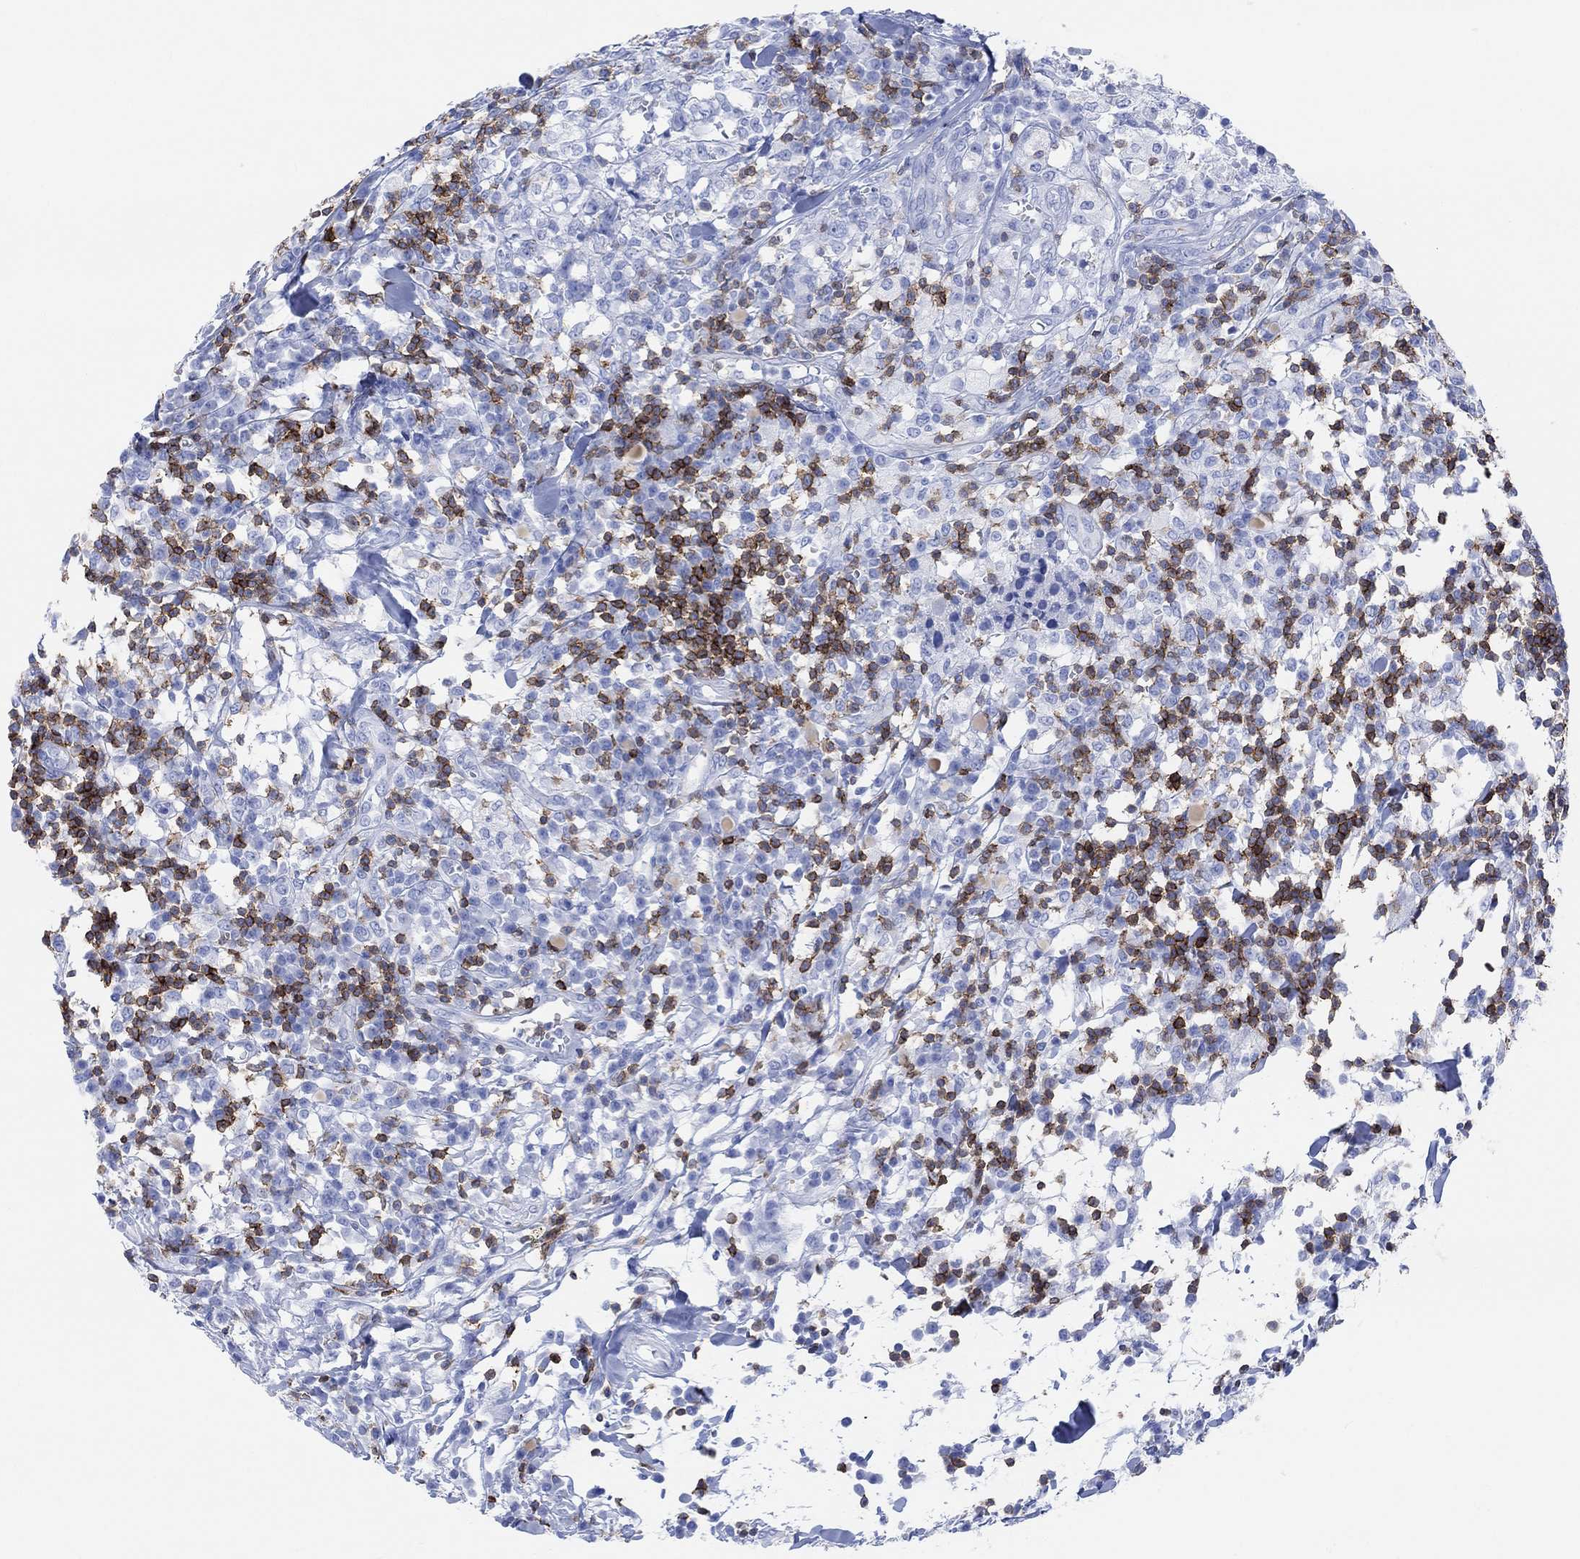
{"staining": {"intensity": "negative", "quantity": "none", "location": "none"}, "tissue": "breast cancer", "cell_type": "Tumor cells", "image_type": "cancer", "snomed": [{"axis": "morphology", "description": "Duct carcinoma"}, {"axis": "topography", "description": "Breast"}], "caption": "High power microscopy histopathology image of an IHC histopathology image of breast cancer, revealing no significant positivity in tumor cells.", "gene": "GPR65", "patient": {"sex": "female", "age": 30}}